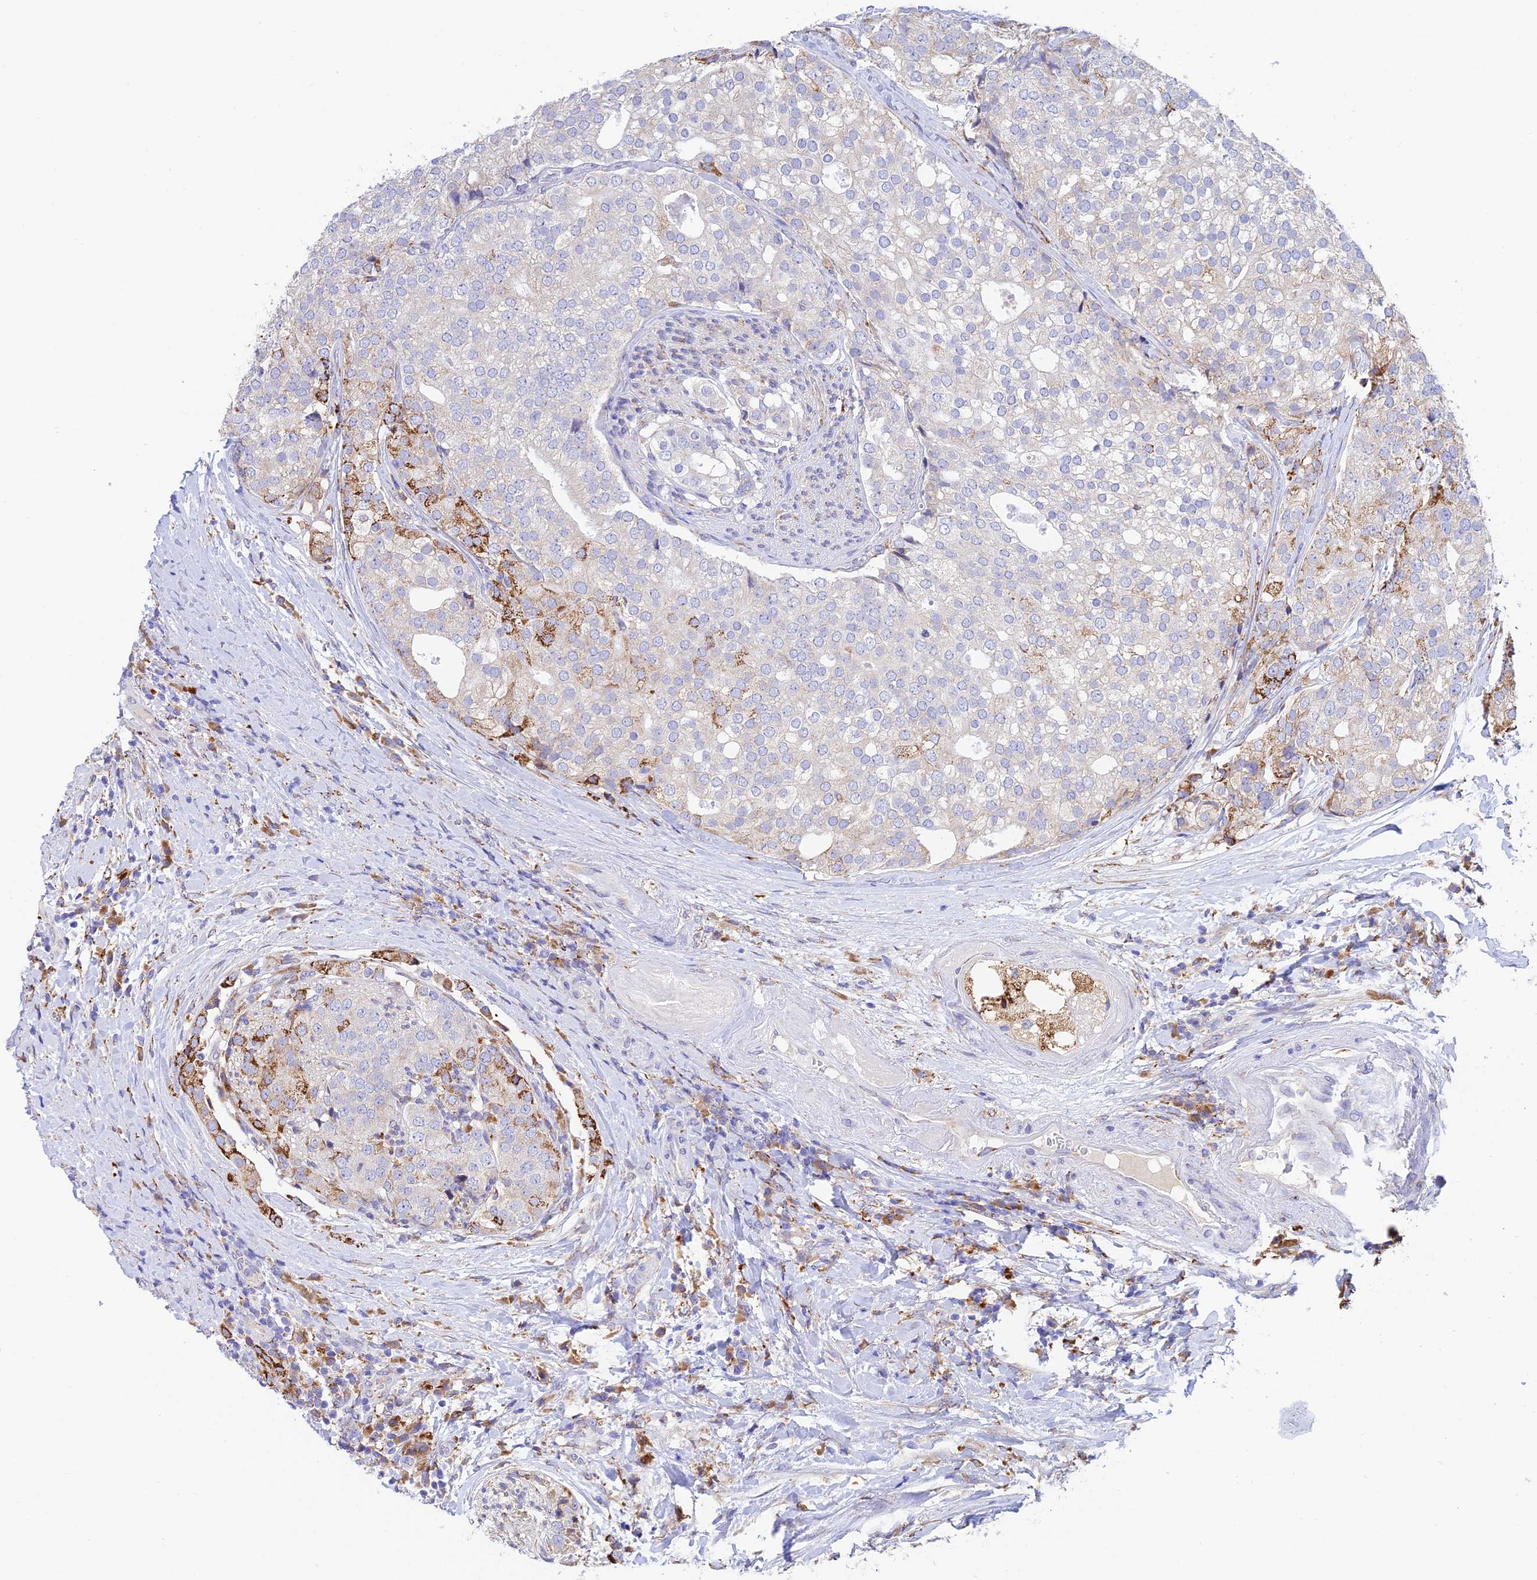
{"staining": {"intensity": "moderate", "quantity": "<25%", "location": "cytoplasmic/membranous"}, "tissue": "prostate cancer", "cell_type": "Tumor cells", "image_type": "cancer", "snomed": [{"axis": "morphology", "description": "Adenocarcinoma, High grade"}, {"axis": "topography", "description": "Prostate"}], "caption": "DAB (3,3'-diaminobenzidine) immunohistochemical staining of high-grade adenocarcinoma (prostate) displays moderate cytoplasmic/membranous protein positivity in approximately <25% of tumor cells.", "gene": "VKORC1", "patient": {"sex": "male", "age": 49}}